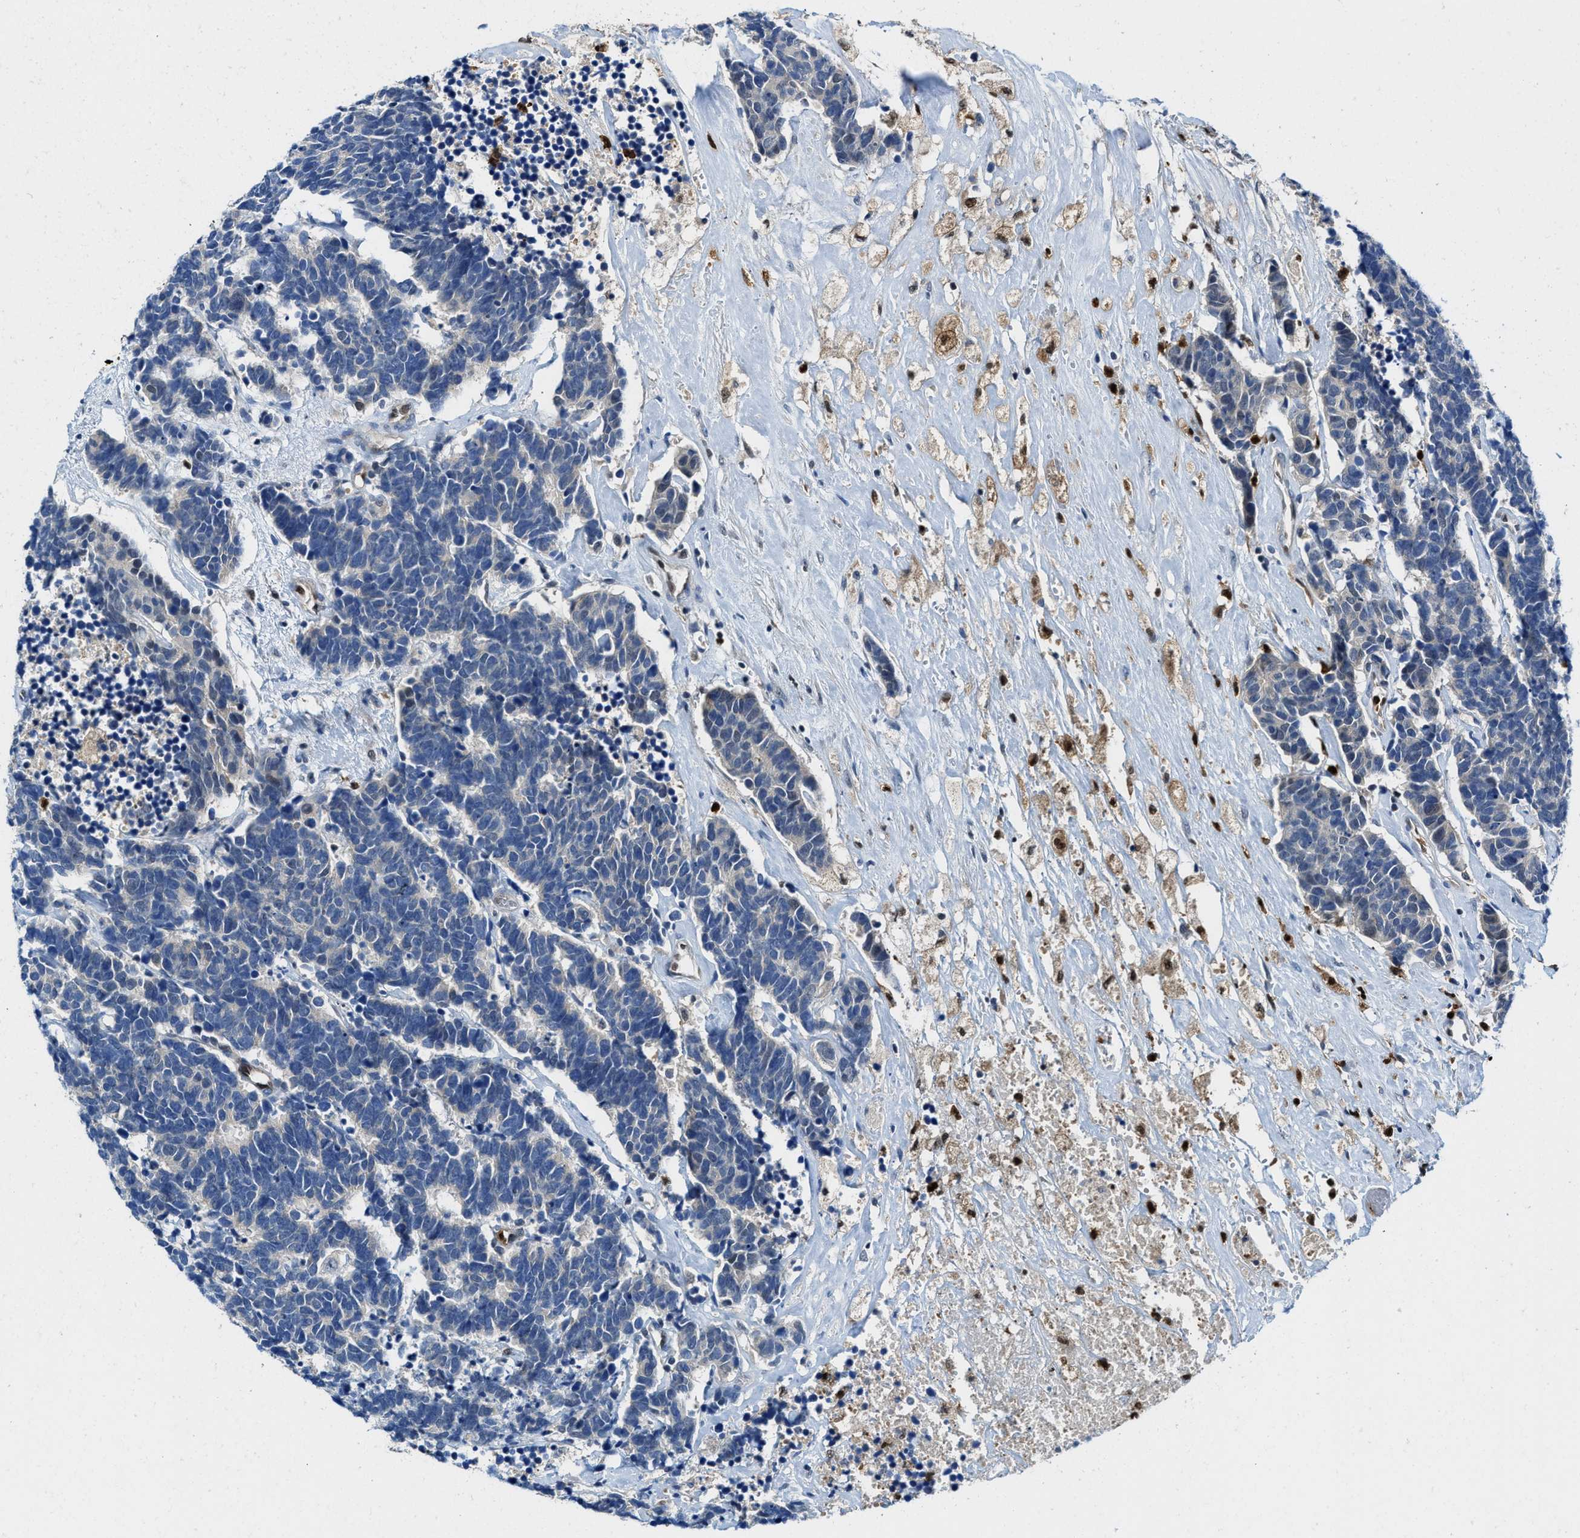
{"staining": {"intensity": "negative", "quantity": "none", "location": "none"}, "tissue": "carcinoid", "cell_type": "Tumor cells", "image_type": "cancer", "snomed": [{"axis": "morphology", "description": "Carcinoma, NOS"}, {"axis": "morphology", "description": "Carcinoid, malignant, NOS"}, {"axis": "topography", "description": "Urinary bladder"}], "caption": "Tumor cells are negative for brown protein staining in carcinoid.", "gene": "LTA4H", "patient": {"sex": "male", "age": 57}}